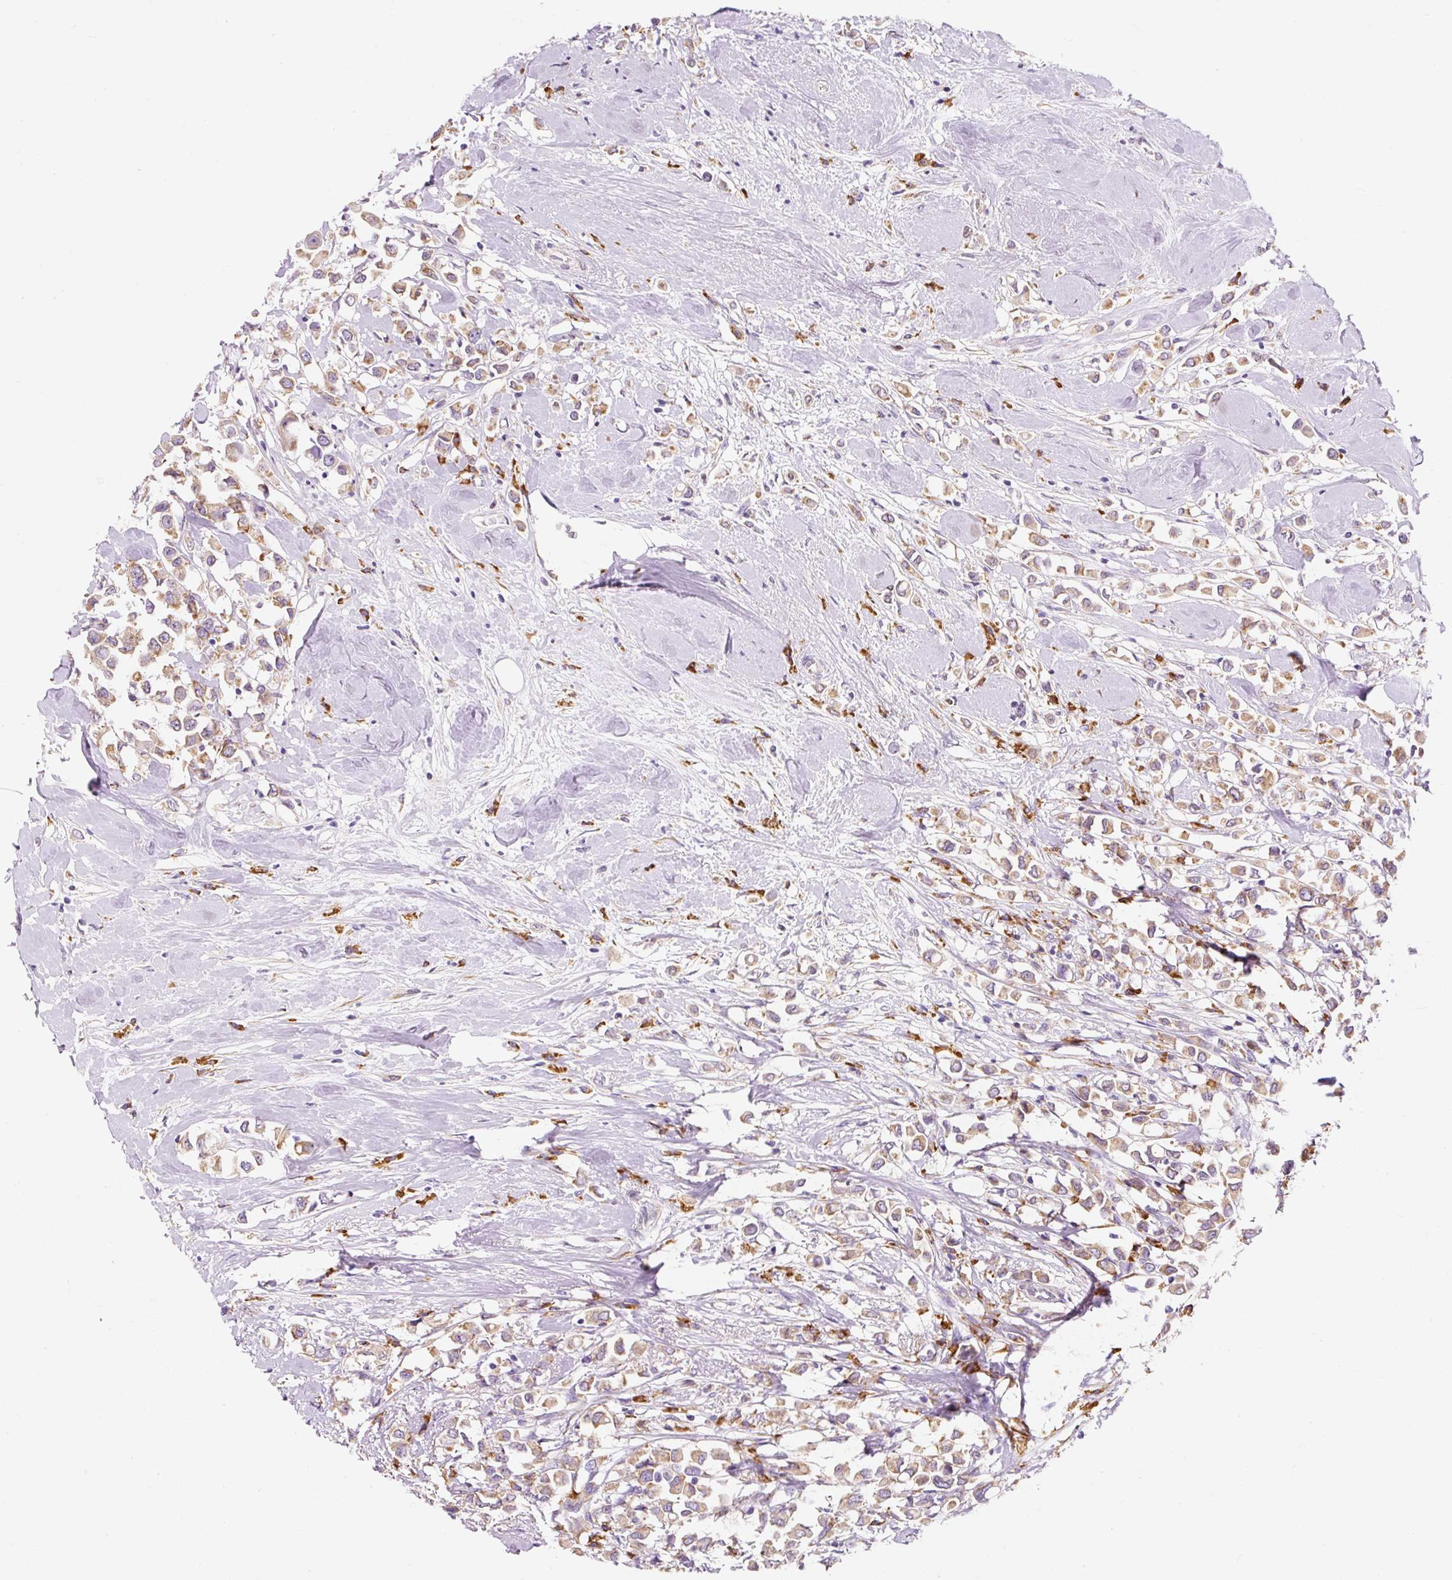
{"staining": {"intensity": "moderate", "quantity": ">75%", "location": "cytoplasmic/membranous"}, "tissue": "breast cancer", "cell_type": "Tumor cells", "image_type": "cancer", "snomed": [{"axis": "morphology", "description": "Duct carcinoma"}, {"axis": "topography", "description": "Breast"}], "caption": "Human breast infiltrating ductal carcinoma stained for a protein (brown) exhibits moderate cytoplasmic/membranous positive positivity in approximately >75% of tumor cells.", "gene": "DDOST", "patient": {"sex": "female", "age": 61}}